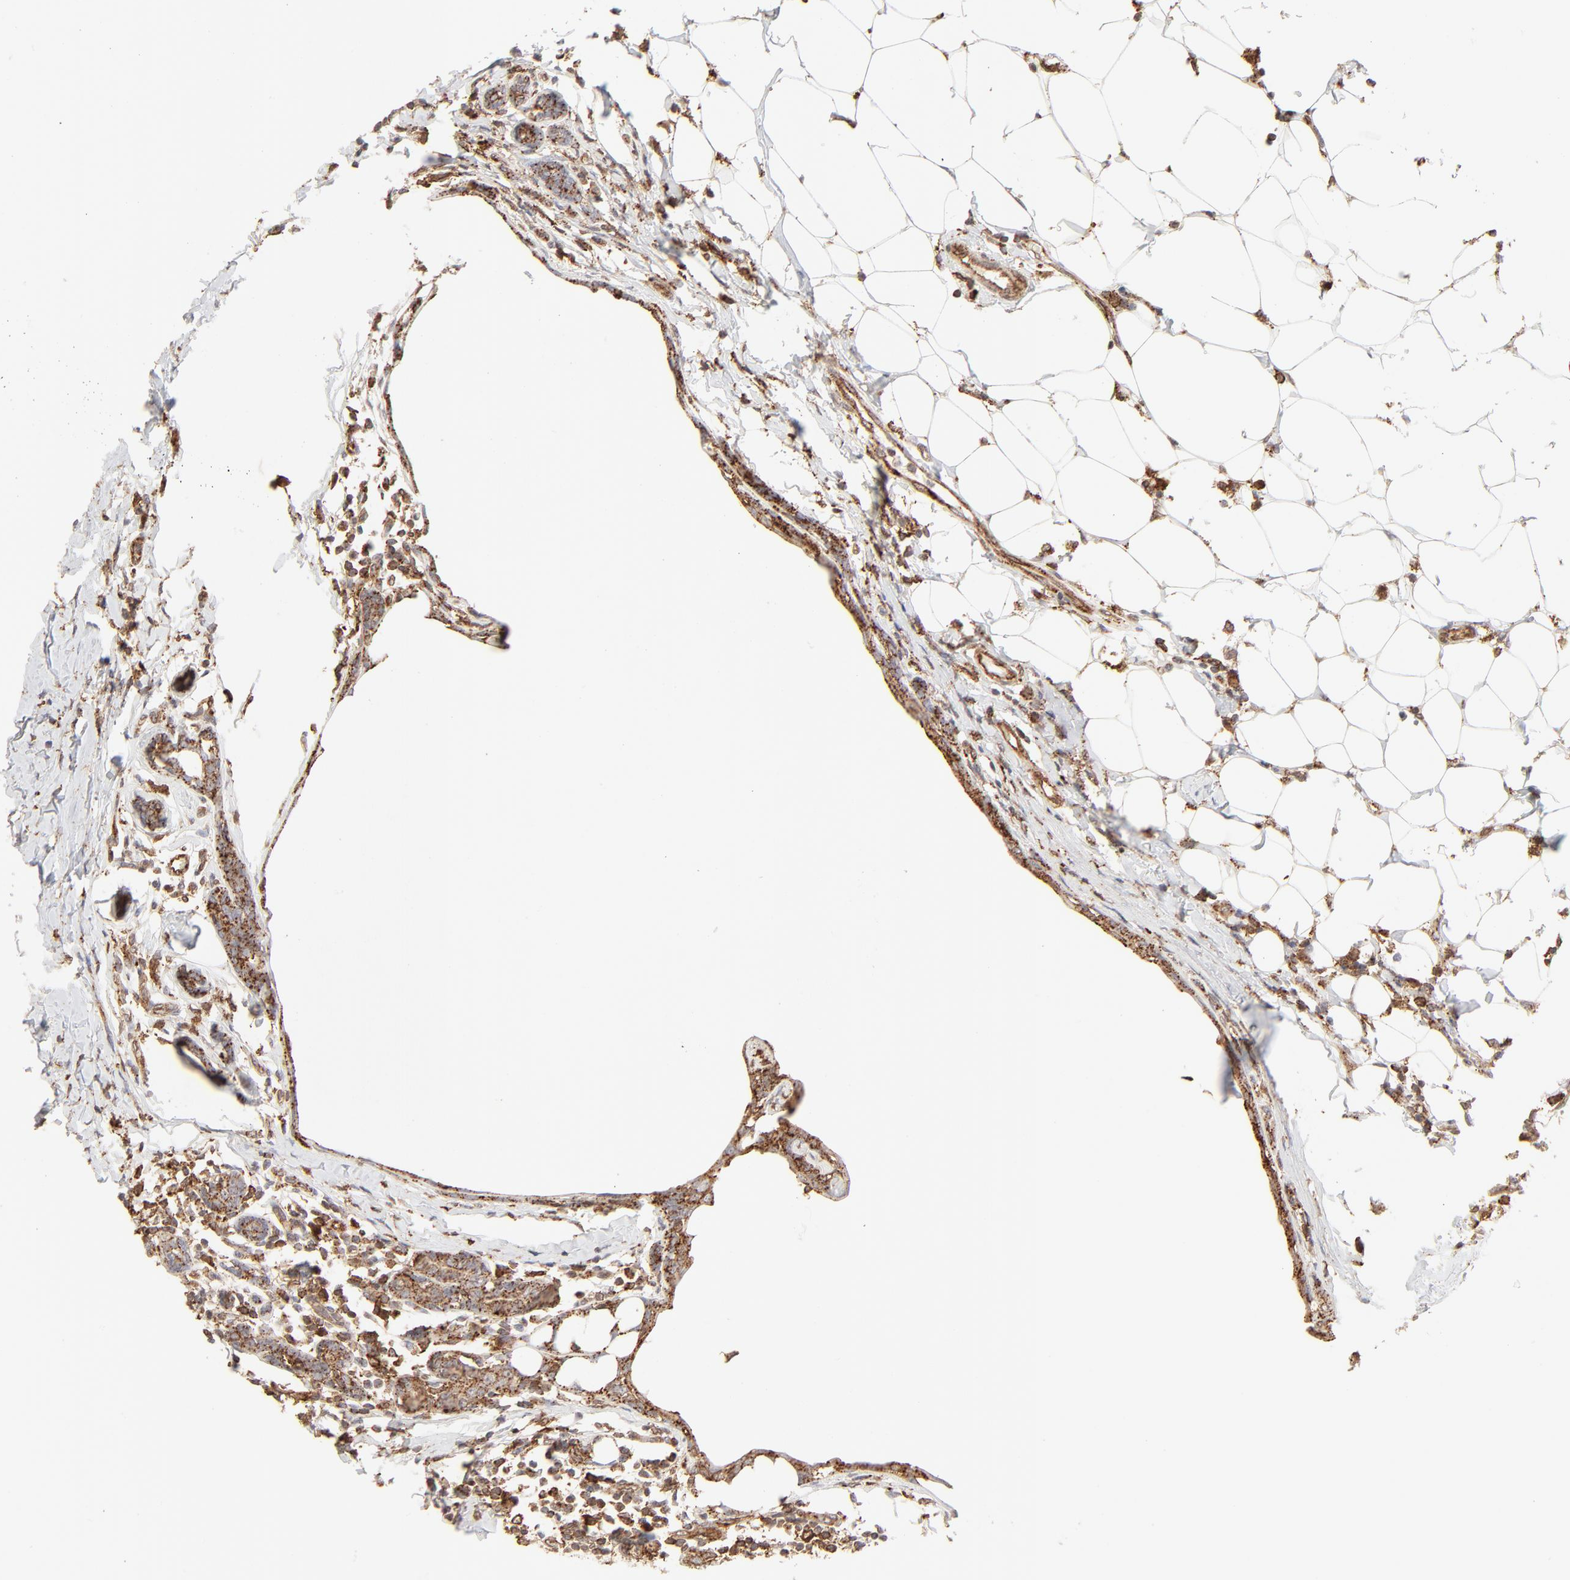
{"staining": {"intensity": "weak", "quantity": "25%-75%", "location": "cytoplasmic/membranous"}, "tissue": "breast cancer", "cell_type": "Tumor cells", "image_type": "cancer", "snomed": [{"axis": "morphology", "description": "Duct carcinoma"}, {"axis": "topography", "description": "Breast"}], "caption": "Breast intraductal carcinoma stained for a protein shows weak cytoplasmic/membranous positivity in tumor cells.", "gene": "CDK6", "patient": {"sex": "female", "age": 40}}